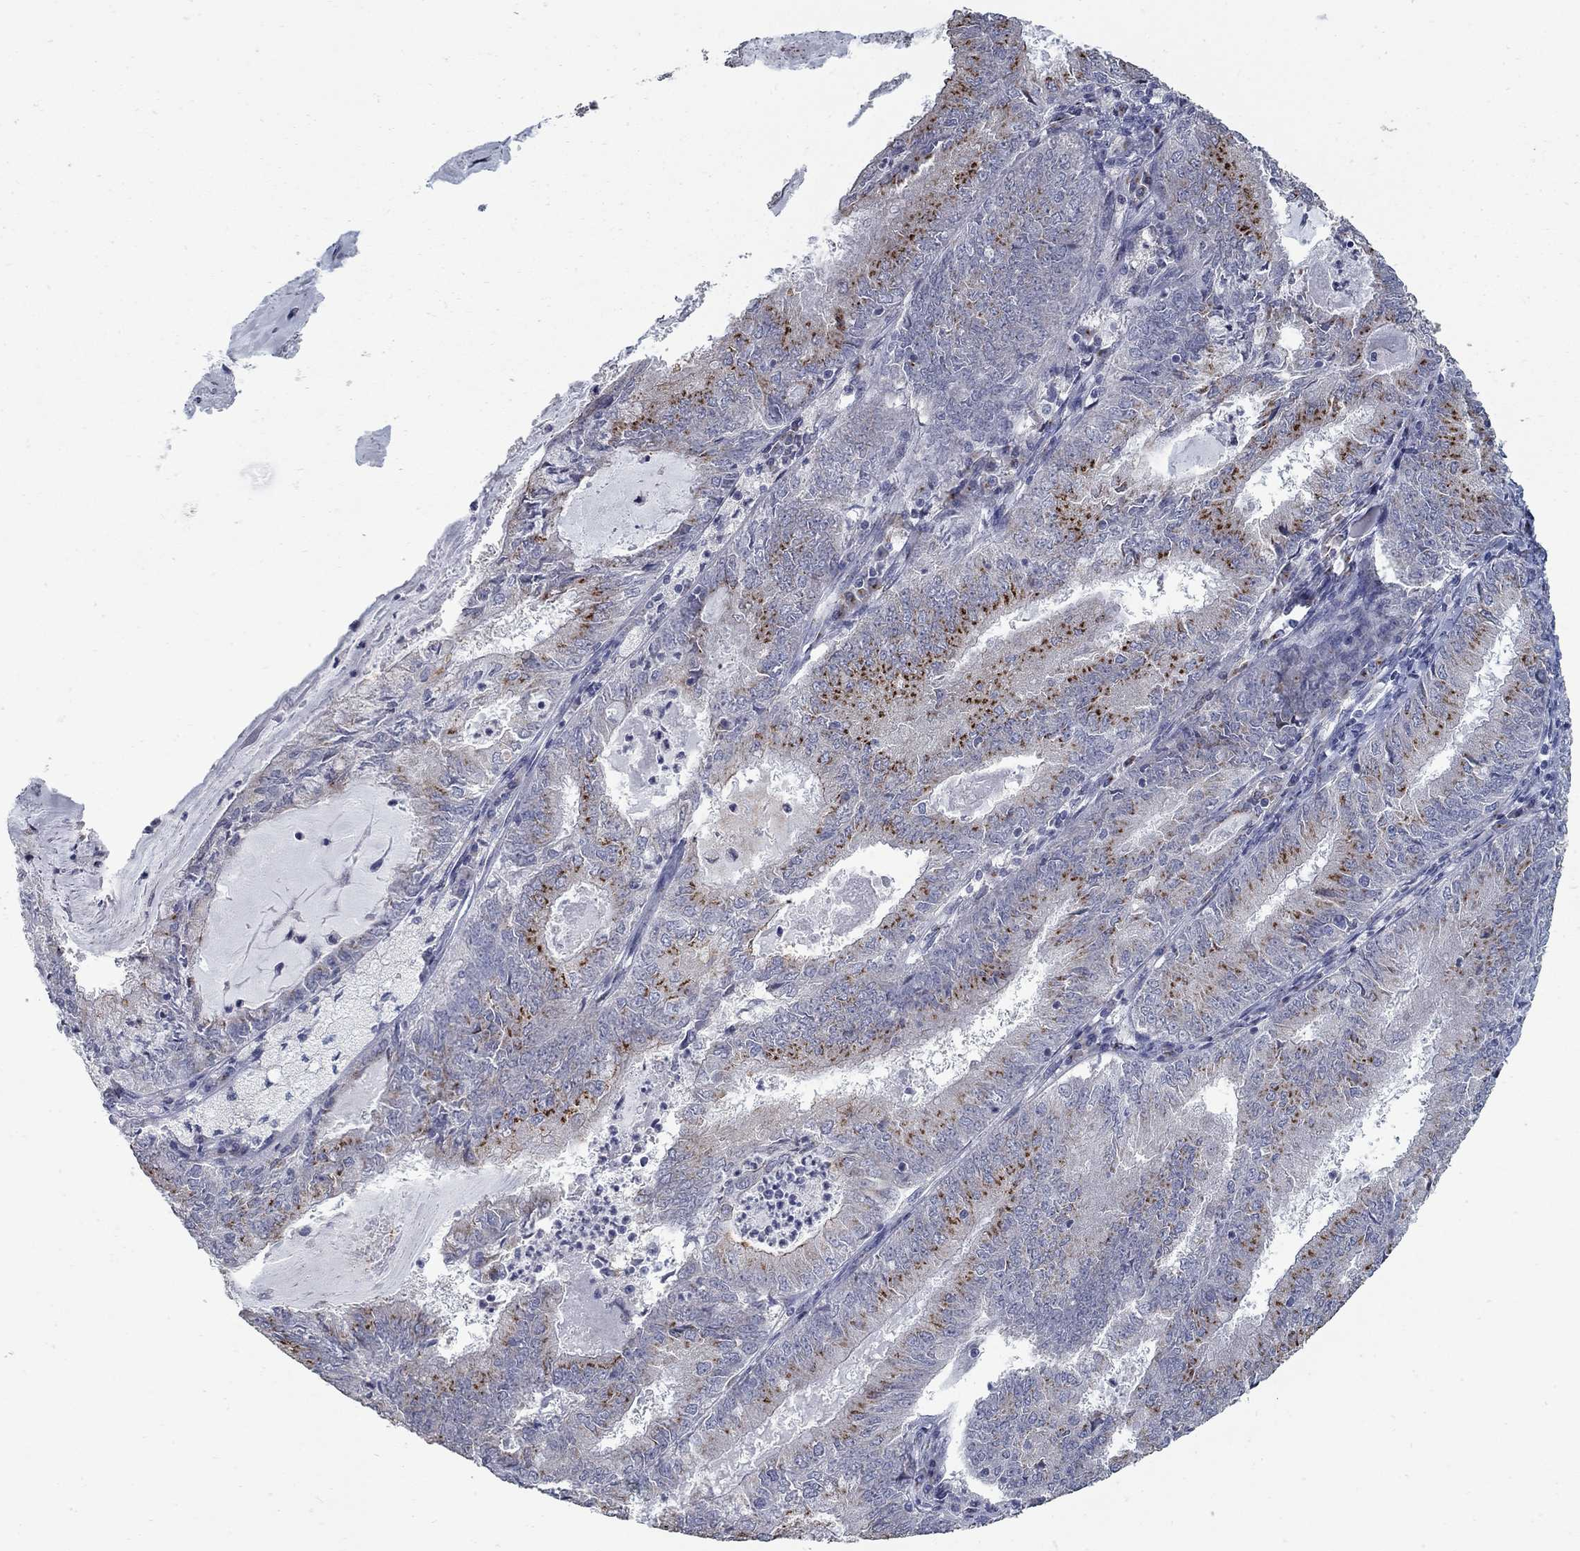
{"staining": {"intensity": "strong", "quantity": "<25%", "location": "cytoplasmic/membranous"}, "tissue": "endometrial cancer", "cell_type": "Tumor cells", "image_type": "cancer", "snomed": [{"axis": "morphology", "description": "Adenocarcinoma, NOS"}, {"axis": "topography", "description": "Endometrium"}], "caption": "Protein analysis of endometrial adenocarcinoma tissue displays strong cytoplasmic/membranous expression in about <25% of tumor cells.", "gene": "KIAA0319L", "patient": {"sex": "female", "age": 57}}